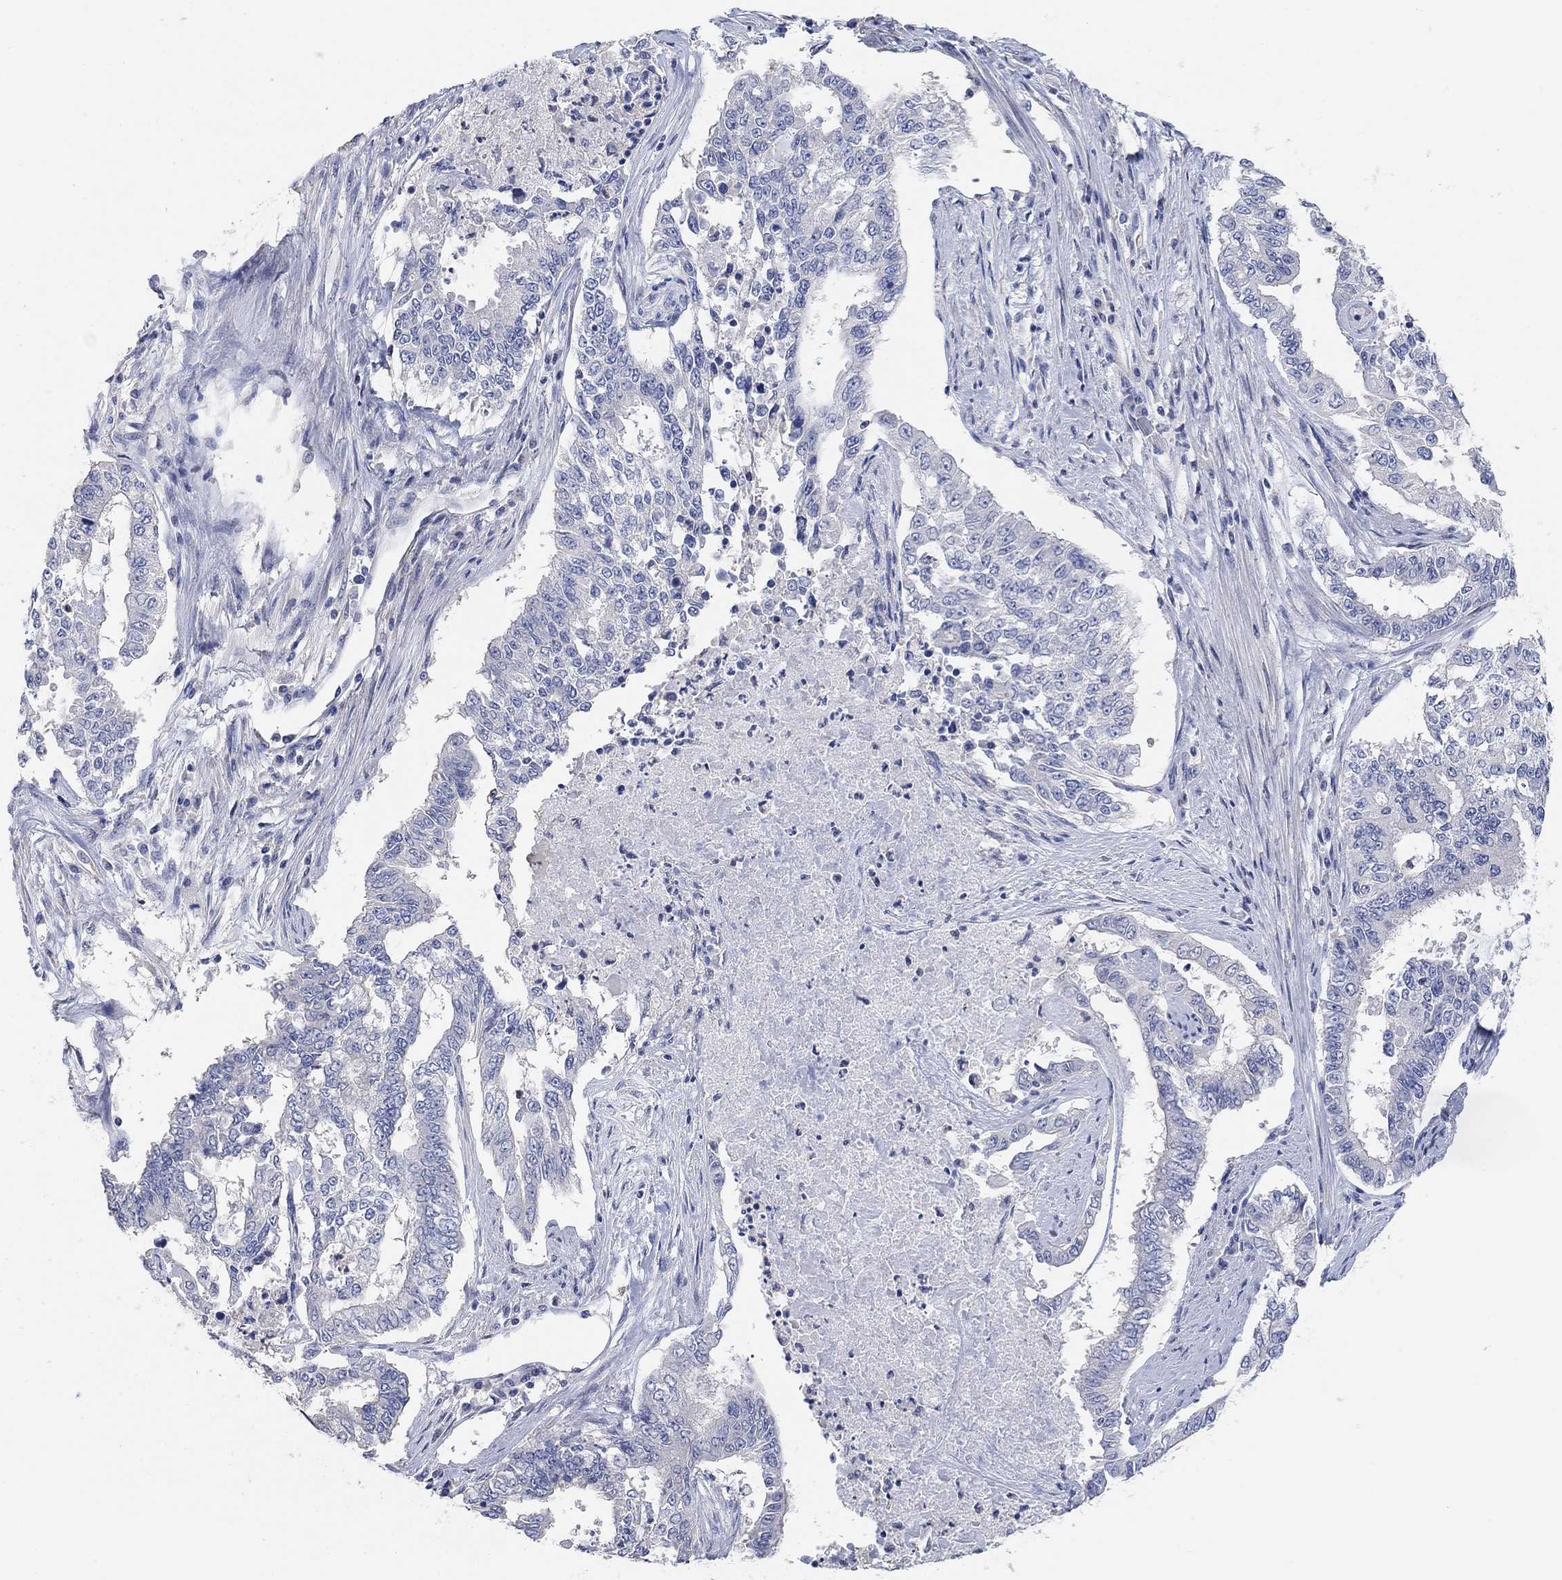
{"staining": {"intensity": "negative", "quantity": "none", "location": "none"}, "tissue": "endometrial cancer", "cell_type": "Tumor cells", "image_type": "cancer", "snomed": [{"axis": "morphology", "description": "Adenocarcinoma, NOS"}, {"axis": "topography", "description": "Uterus"}], "caption": "IHC of endometrial adenocarcinoma exhibits no staining in tumor cells.", "gene": "NLRP14", "patient": {"sex": "female", "age": 59}}